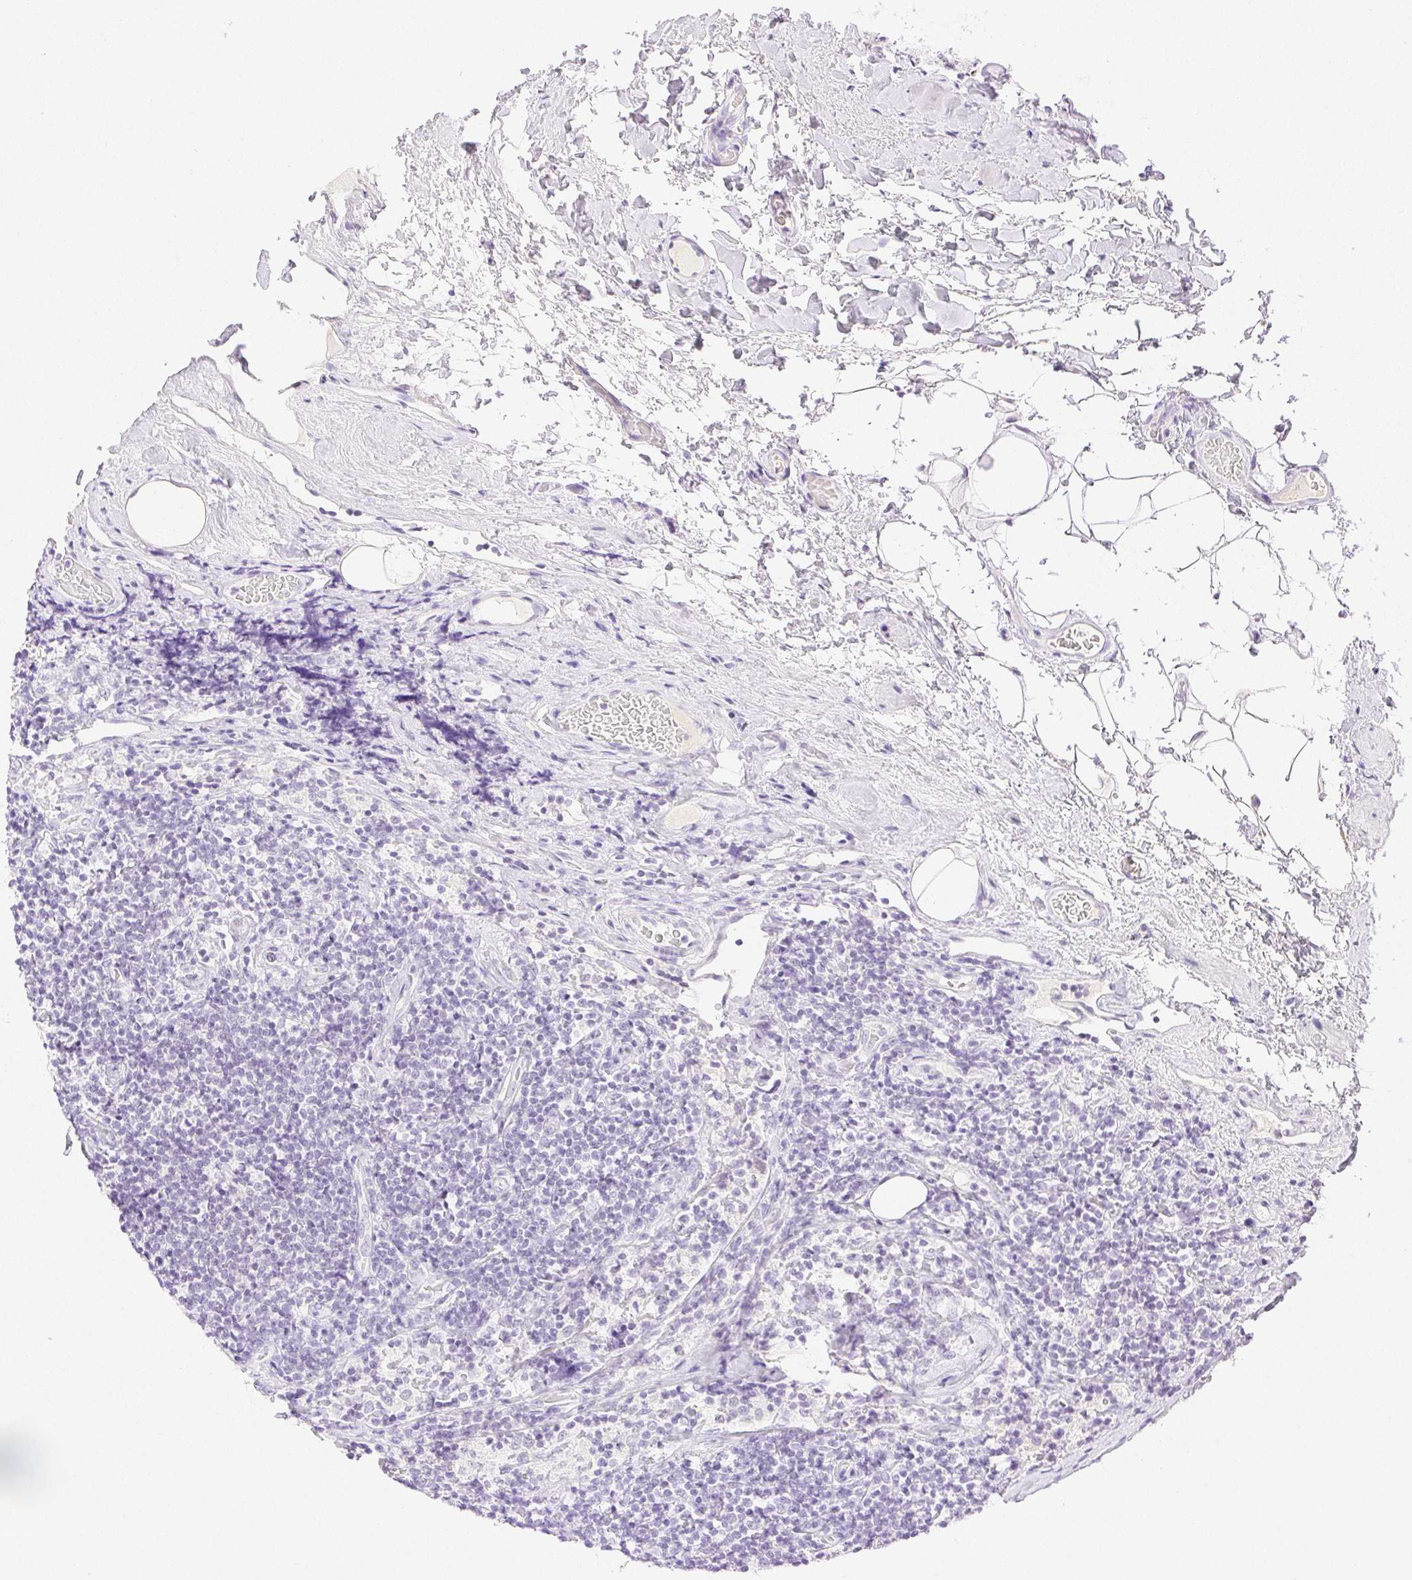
{"staining": {"intensity": "negative", "quantity": "none", "location": "none"}, "tissue": "lymphoma", "cell_type": "Tumor cells", "image_type": "cancer", "snomed": [{"axis": "morphology", "description": "Malignant lymphoma, non-Hodgkin's type, Low grade"}, {"axis": "topography", "description": "Lymph node"}], "caption": "Tumor cells are negative for protein expression in human low-grade malignant lymphoma, non-Hodgkin's type.", "gene": "SPACA4", "patient": {"sex": "male", "age": 81}}